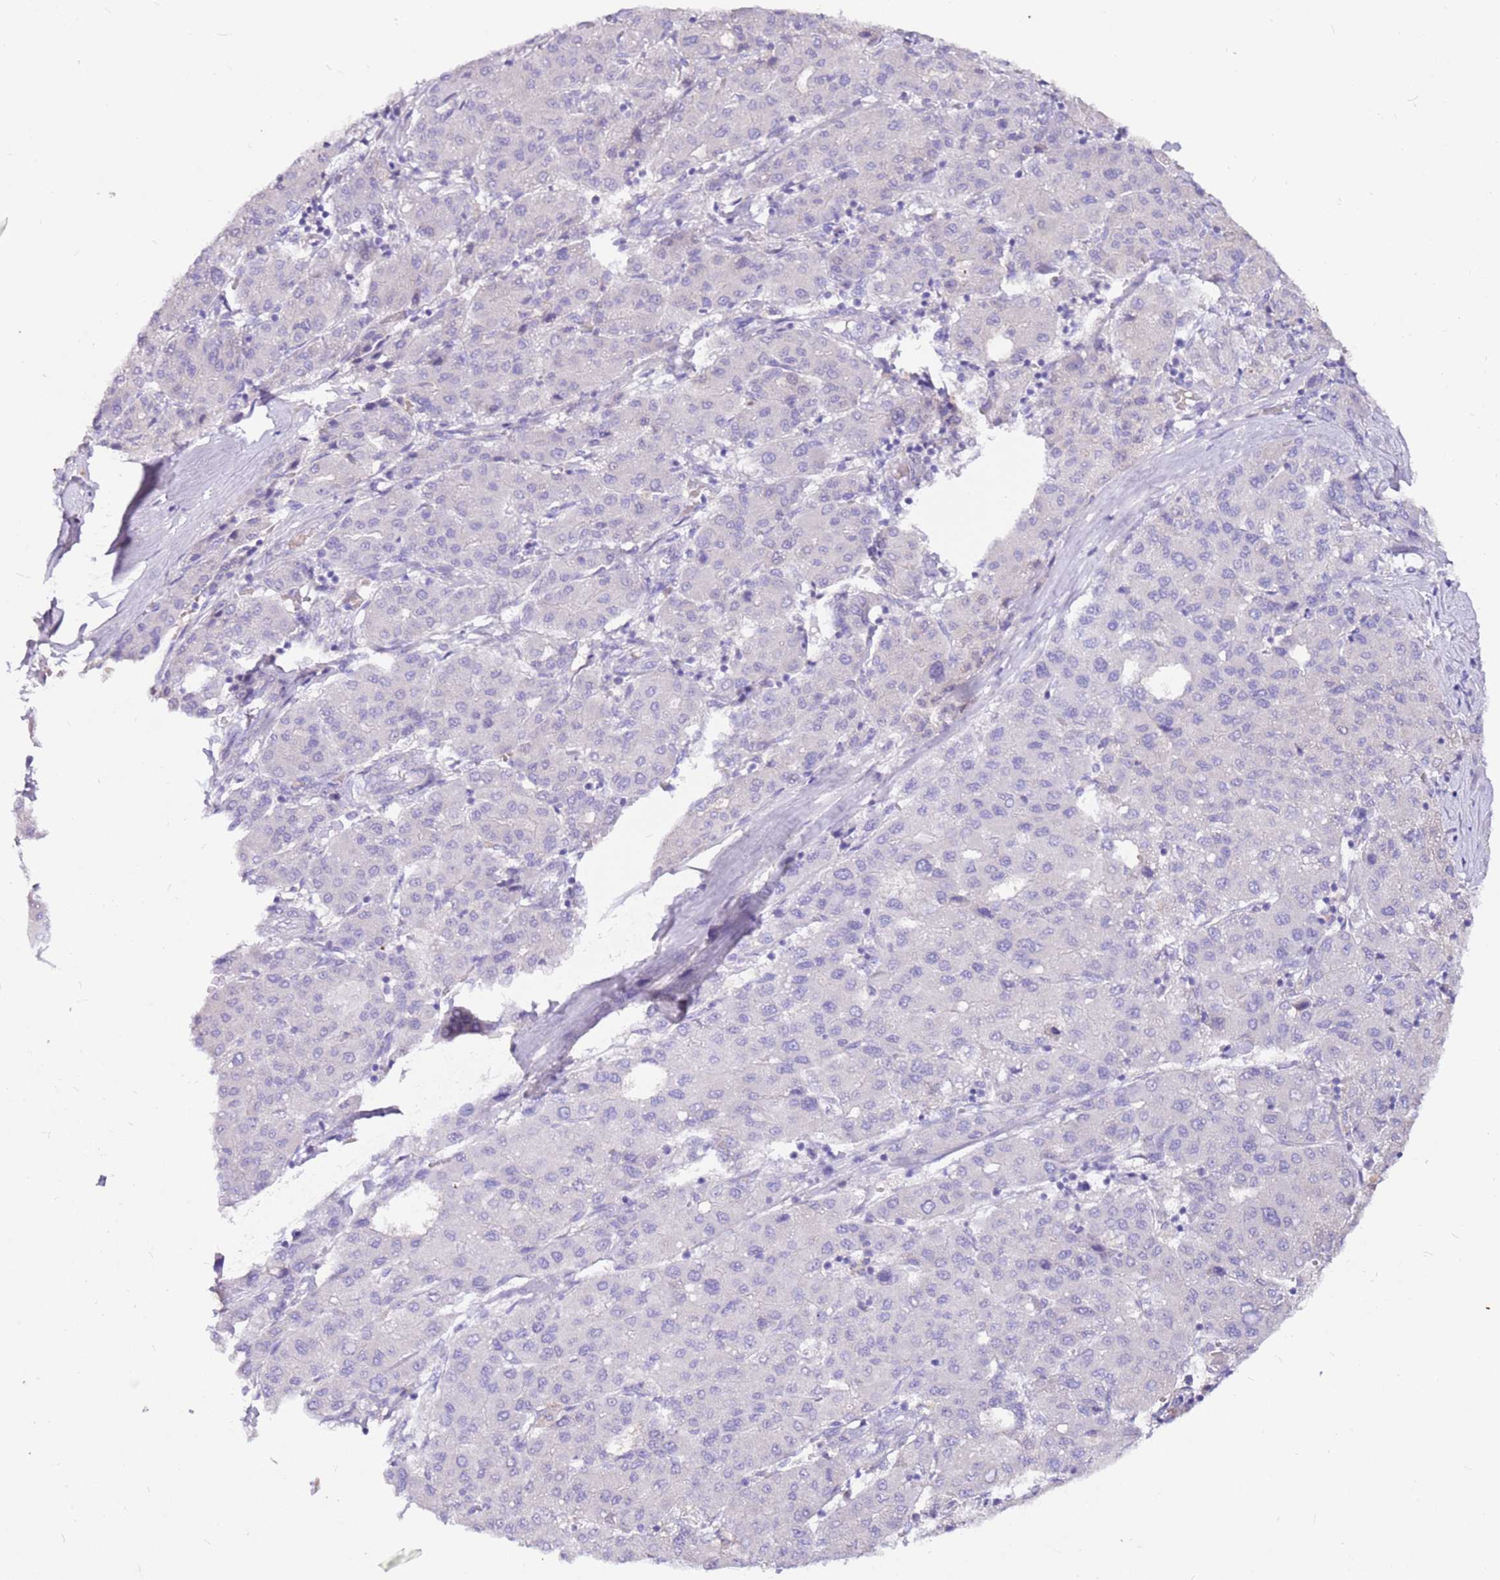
{"staining": {"intensity": "negative", "quantity": "none", "location": "none"}, "tissue": "liver cancer", "cell_type": "Tumor cells", "image_type": "cancer", "snomed": [{"axis": "morphology", "description": "Carcinoma, Hepatocellular, NOS"}, {"axis": "topography", "description": "Liver"}], "caption": "Tumor cells show no significant protein staining in liver cancer.", "gene": "DCDC2B", "patient": {"sex": "male", "age": 65}}